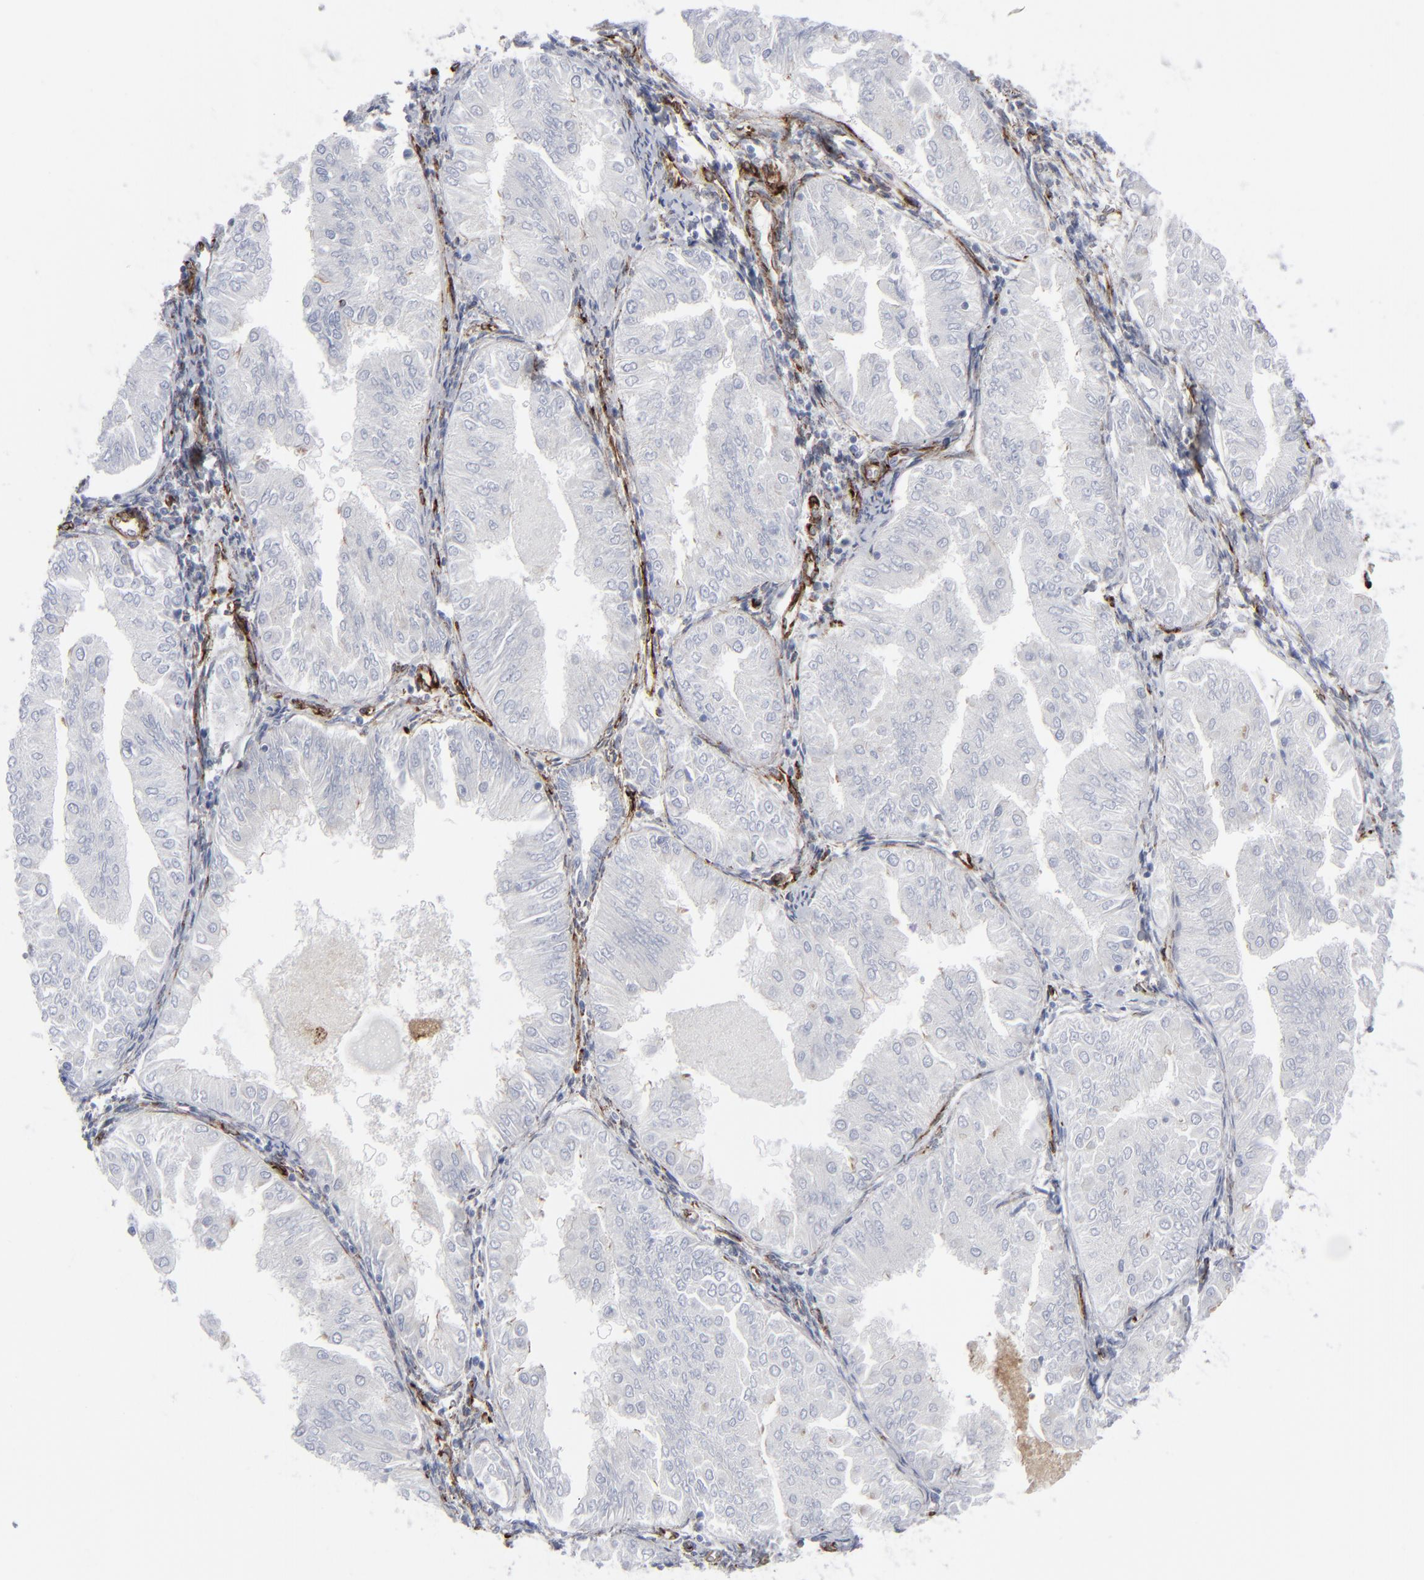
{"staining": {"intensity": "negative", "quantity": "none", "location": "none"}, "tissue": "endometrial cancer", "cell_type": "Tumor cells", "image_type": "cancer", "snomed": [{"axis": "morphology", "description": "Adenocarcinoma, NOS"}, {"axis": "topography", "description": "Endometrium"}], "caption": "The immunohistochemistry image has no significant staining in tumor cells of endometrial cancer tissue.", "gene": "SPARC", "patient": {"sex": "female", "age": 53}}